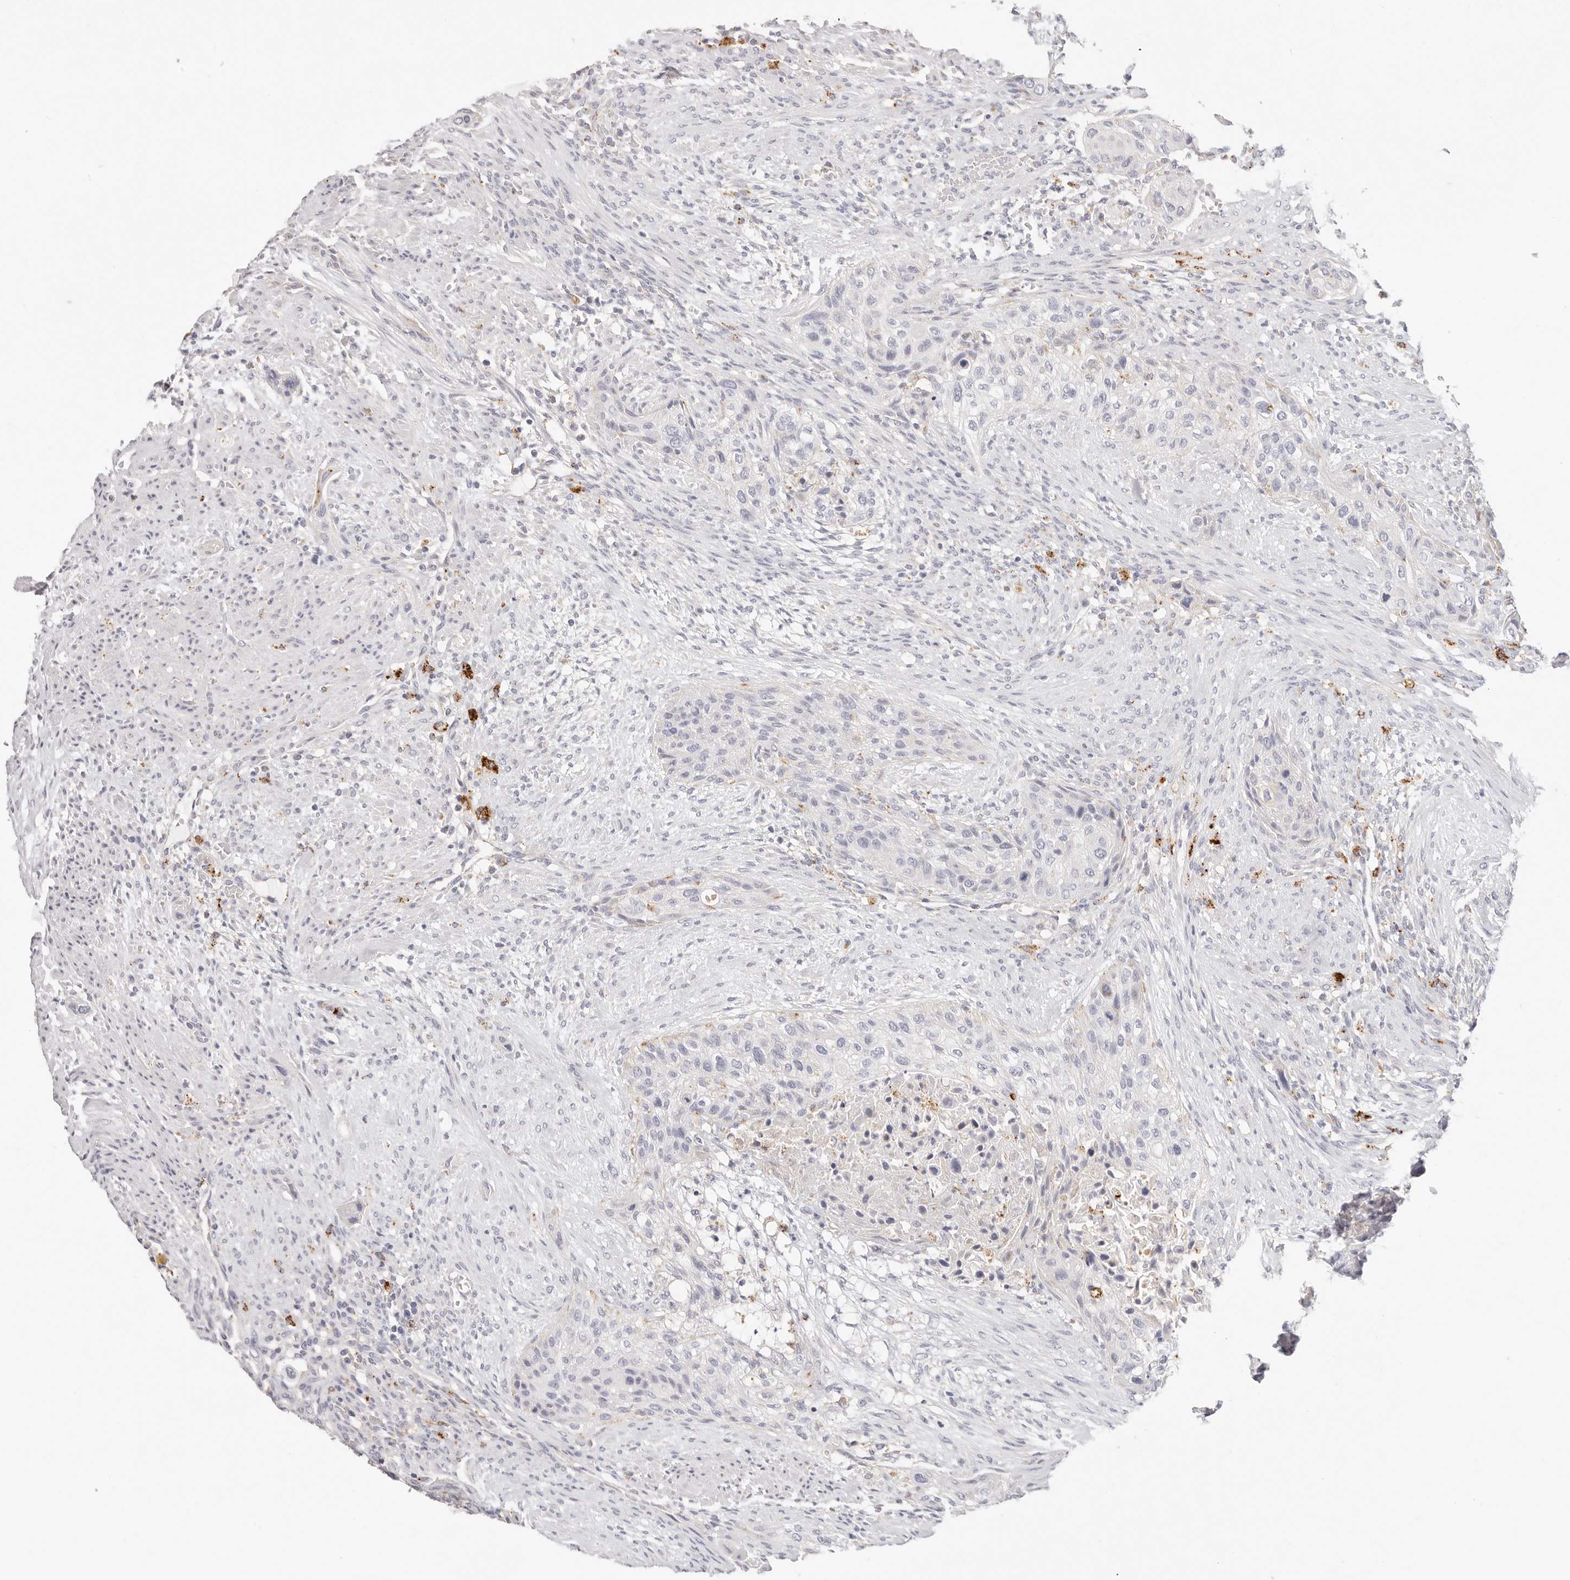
{"staining": {"intensity": "weak", "quantity": "<25%", "location": "cytoplasmic/membranous"}, "tissue": "urothelial cancer", "cell_type": "Tumor cells", "image_type": "cancer", "snomed": [{"axis": "morphology", "description": "Urothelial carcinoma, High grade"}, {"axis": "topography", "description": "Urinary bladder"}], "caption": "High magnification brightfield microscopy of urothelial cancer stained with DAB (brown) and counterstained with hematoxylin (blue): tumor cells show no significant positivity. (Immunohistochemistry (ihc), brightfield microscopy, high magnification).", "gene": "STKLD1", "patient": {"sex": "male", "age": 35}}